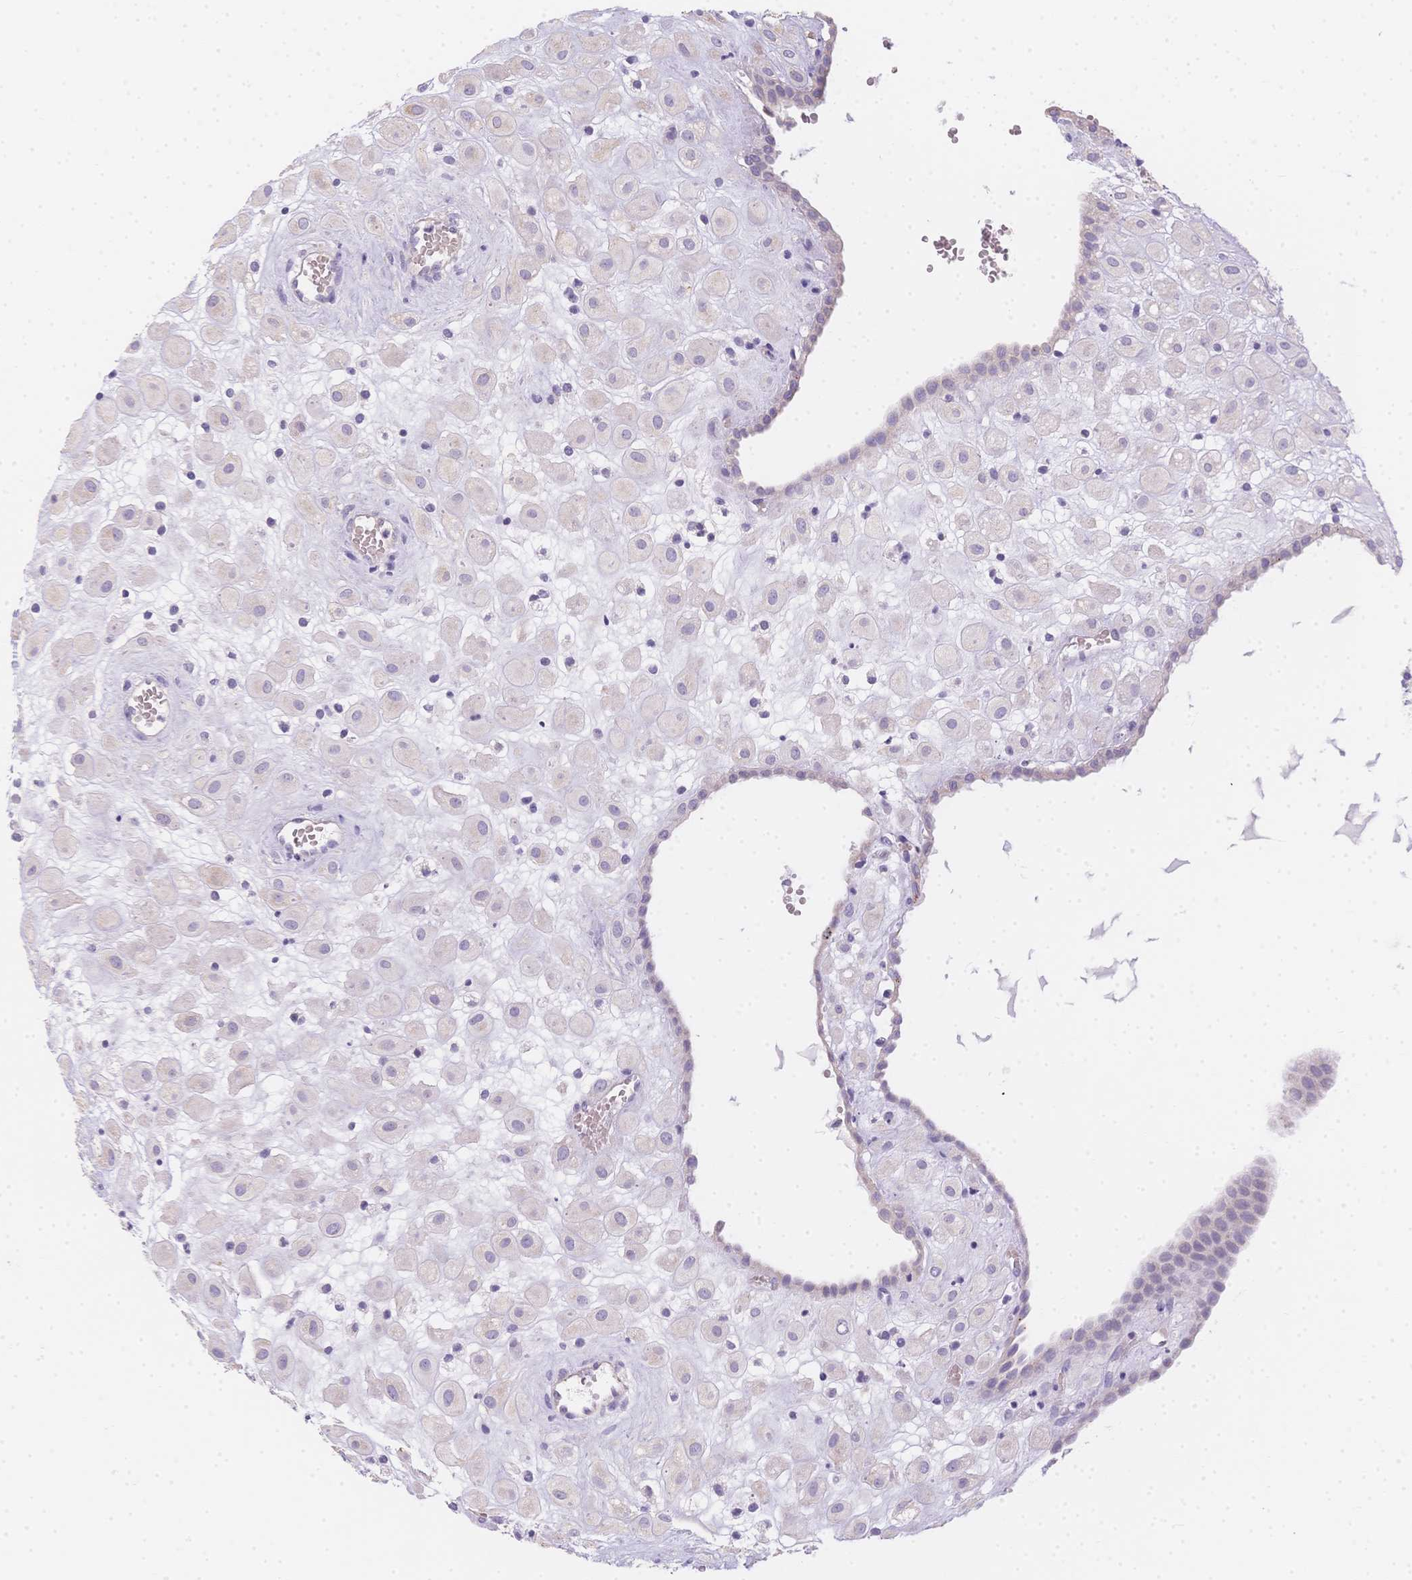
{"staining": {"intensity": "negative", "quantity": "none", "location": "none"}, "tissue": "placenta", "cell_type": "Decidual cells", "image_type": "normal", "snomed": [{"axis": "morphology", "description": "Normal tissue, NOS"}, {"axis": "topography", "description": "Placenta"}], "caption": "High power microscopy photomicrograph of an immunohistochemistry photomicrograph of normal placenta, revealing no significant staining in decidual cells. The staining was performed using DAB to visualize the protein expression in brown, while the nuclei were stained in blue with hematoxylin (Magnification: 20x).", "gene": "SMYD1", "patient": {"sex": "female", "age": 24}}